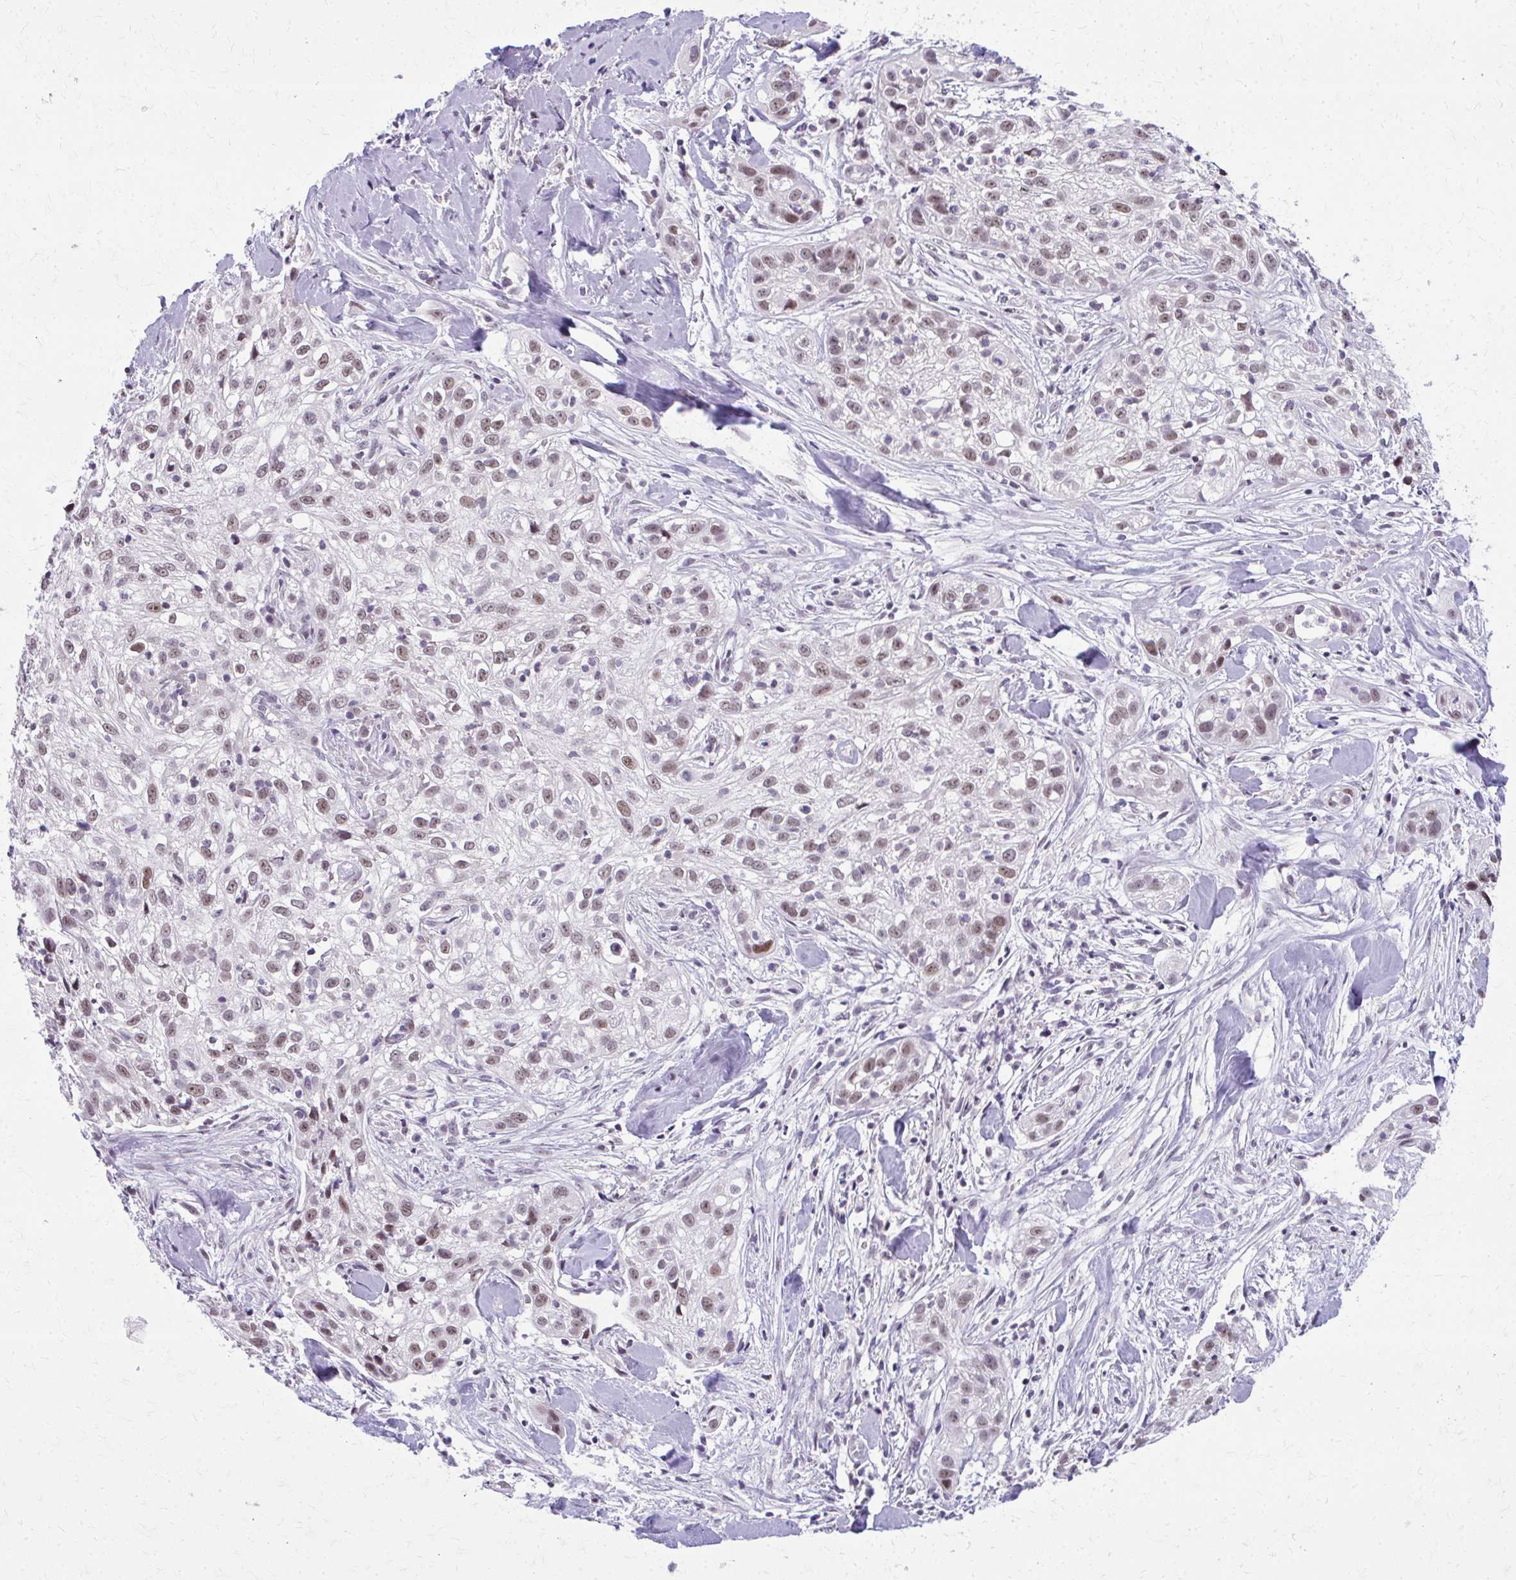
{"staining": {"intensity": "weak", "quantity": ">75%", "location": "nuclear"}, "tissue": "skin cancer", "cell_type": "Tumor cells", "image_type": "cancer", "snomed": [{"axis": "morphology", "description": "Squamous cell carcinoma, NOS"}, {"axis": "topography", "description": "Skin"}], "caption": "This micrograph reveals IHC staining of skin squamous cell carcinoma, with low weak nuclear expression in about >75% of tumor cells.", "gene": "MAF1", "patient": {"sex": "male", "age": 82}}